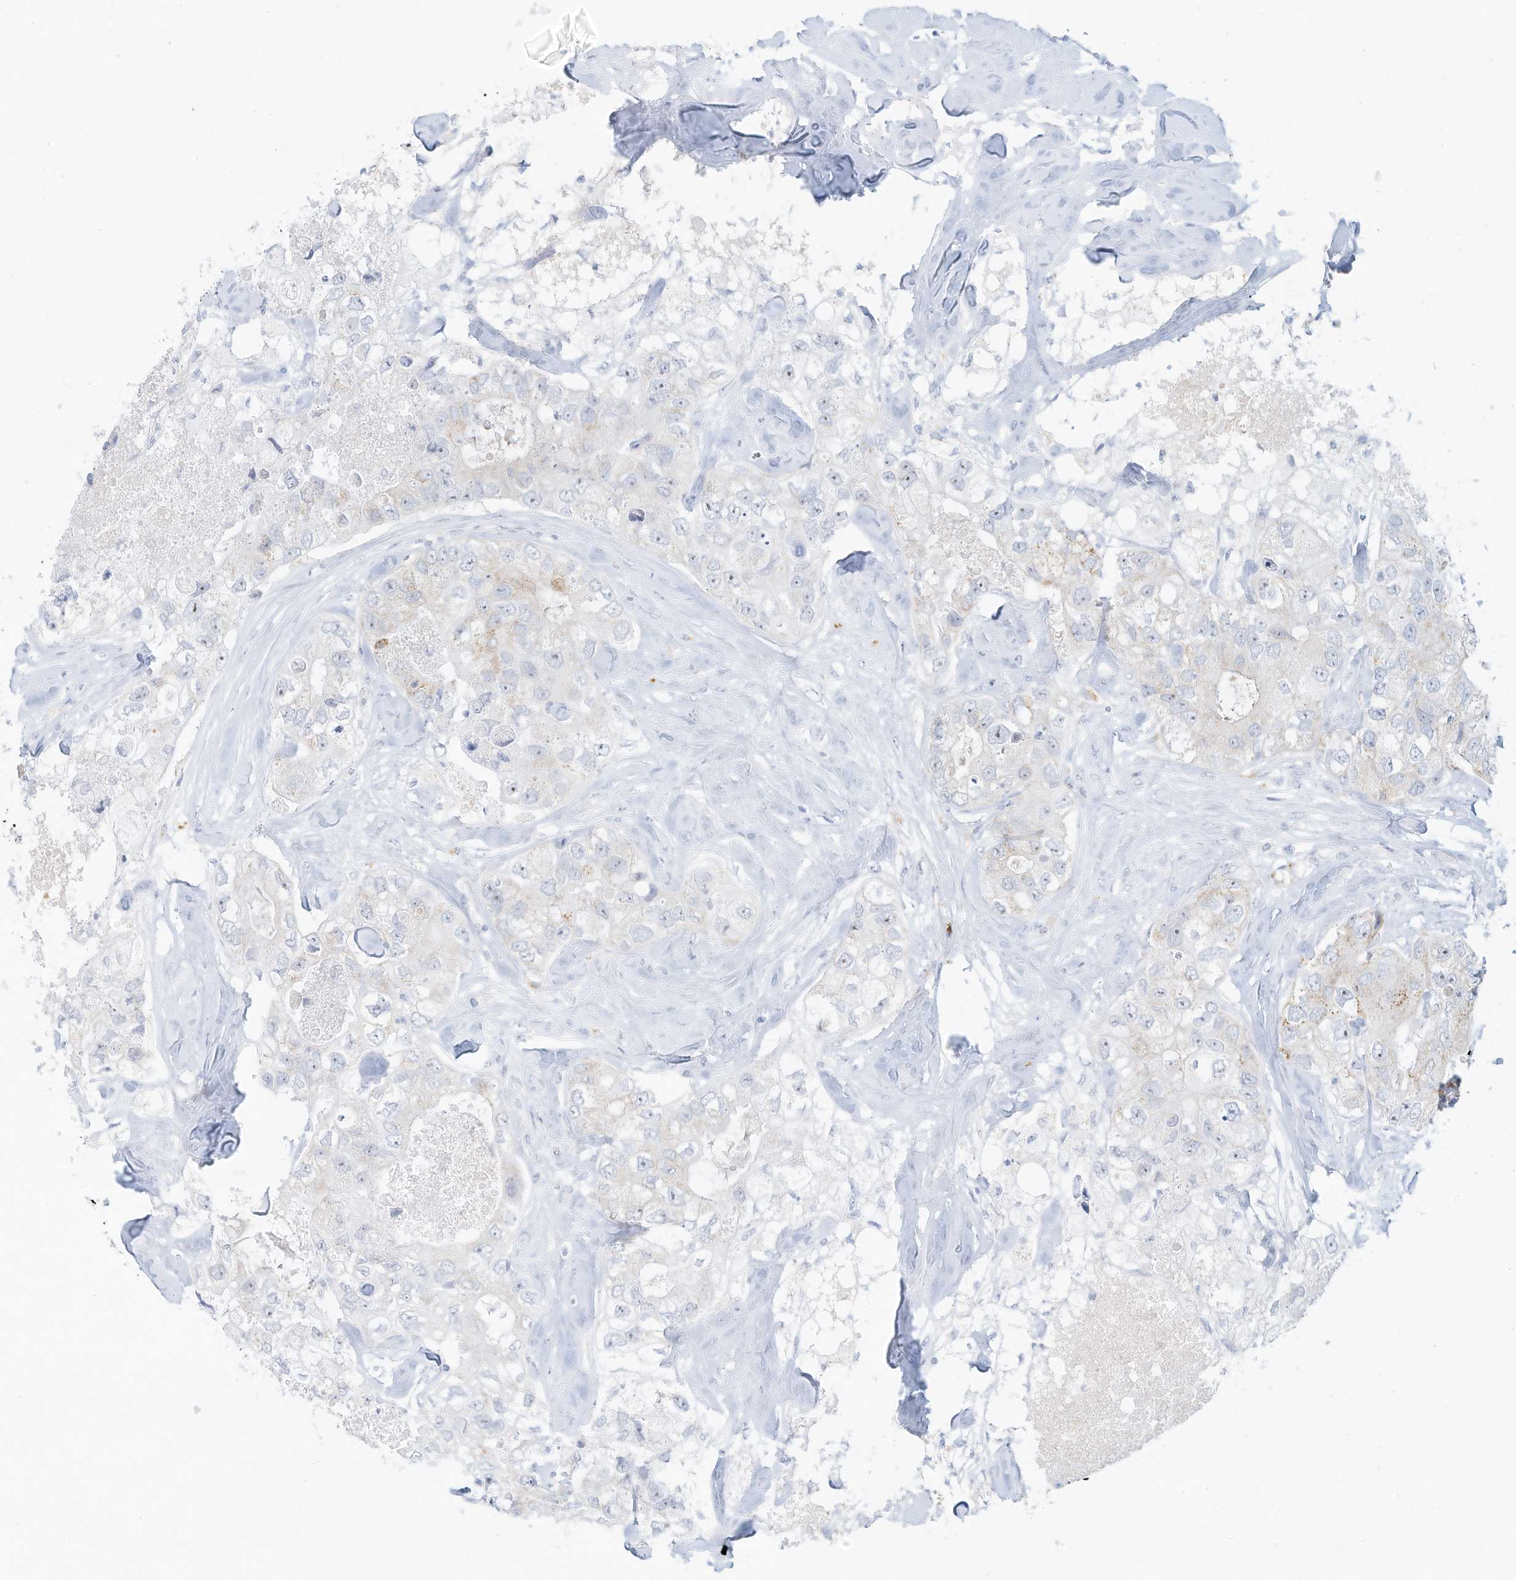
{"staining": {"intensity": "weak", "quantity": "<25%", "location": "cytoplasmic/membranous"}, "tissue": "breast cancer", "cell_type": "Tumor cells", "image_type": "cancer", "snomed": [{"axis": "morphology", "description": "Duct carcinoma"}, {"axis": "topography", "description": "Breast"}], "caption": "Protein analysis of invasive ductal carcinoma (breast) demonstrates no significant positivity in tumor cells. The staining was performed using DAB (3,3'-diaminobenzidine) to visualize the protein expression in brown, while the nuclei were stained in blue with hematoxylin (Magnification: 20x).", "gene": "PAK6", "patient": {"sex": "female", "age": 62}}